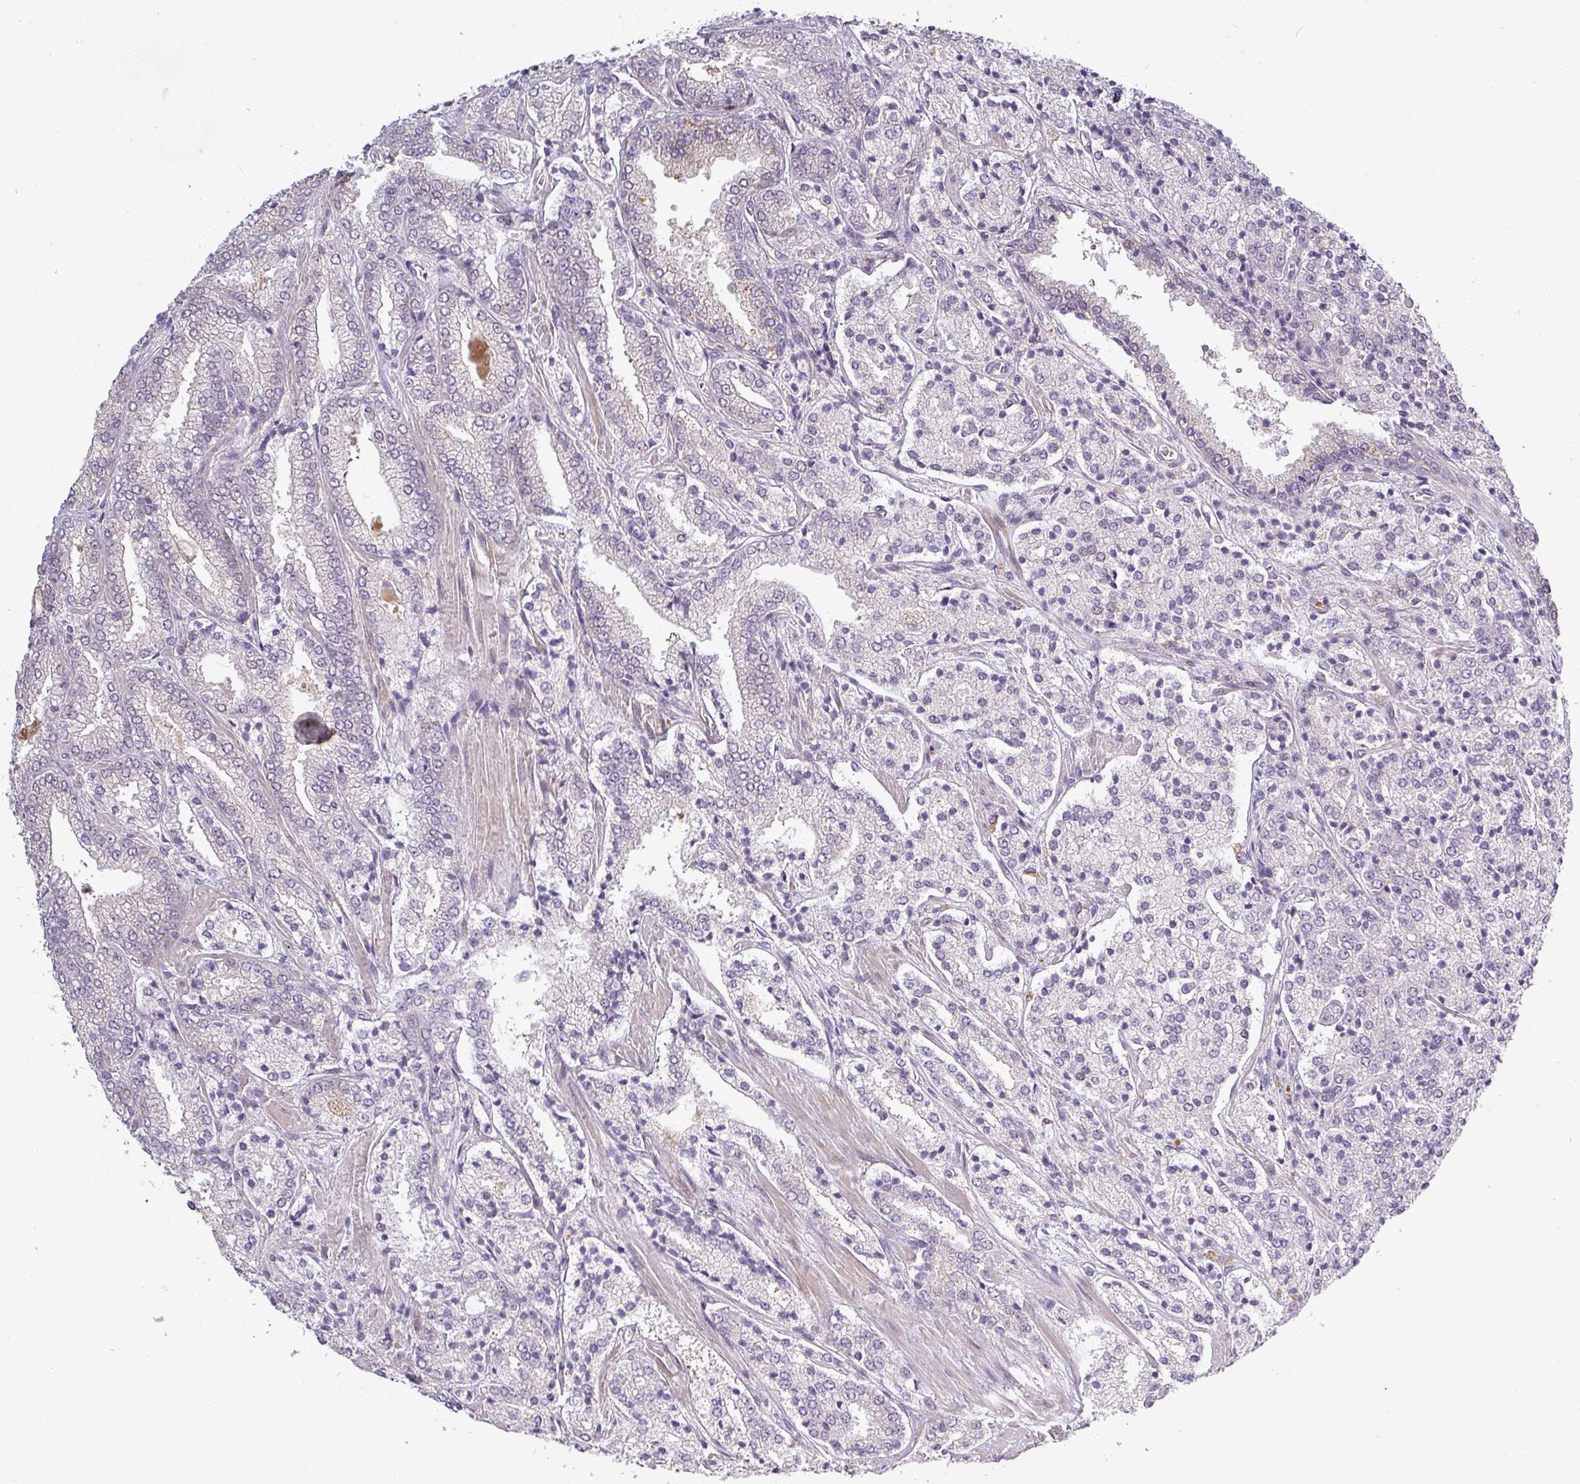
{"staining": {"intensity": "negative", "quantity": "none", "location": "none"}, "tissue": "prostate cancer", "cell_type": "Tumor cells", "image_type": "cancer", "snomed": [{"axis": "morphology", "description": "Adenocarcinoma, High grade"}, {"axis": "topography", "description": "Prostate"}], "caption": "High power microscopy micrograph of an IHC image of prostate cancer, revealing no significant positivity in tumor cells.", "gene": "C2orf16", "patient": {"sex": "male", "age": 63}}